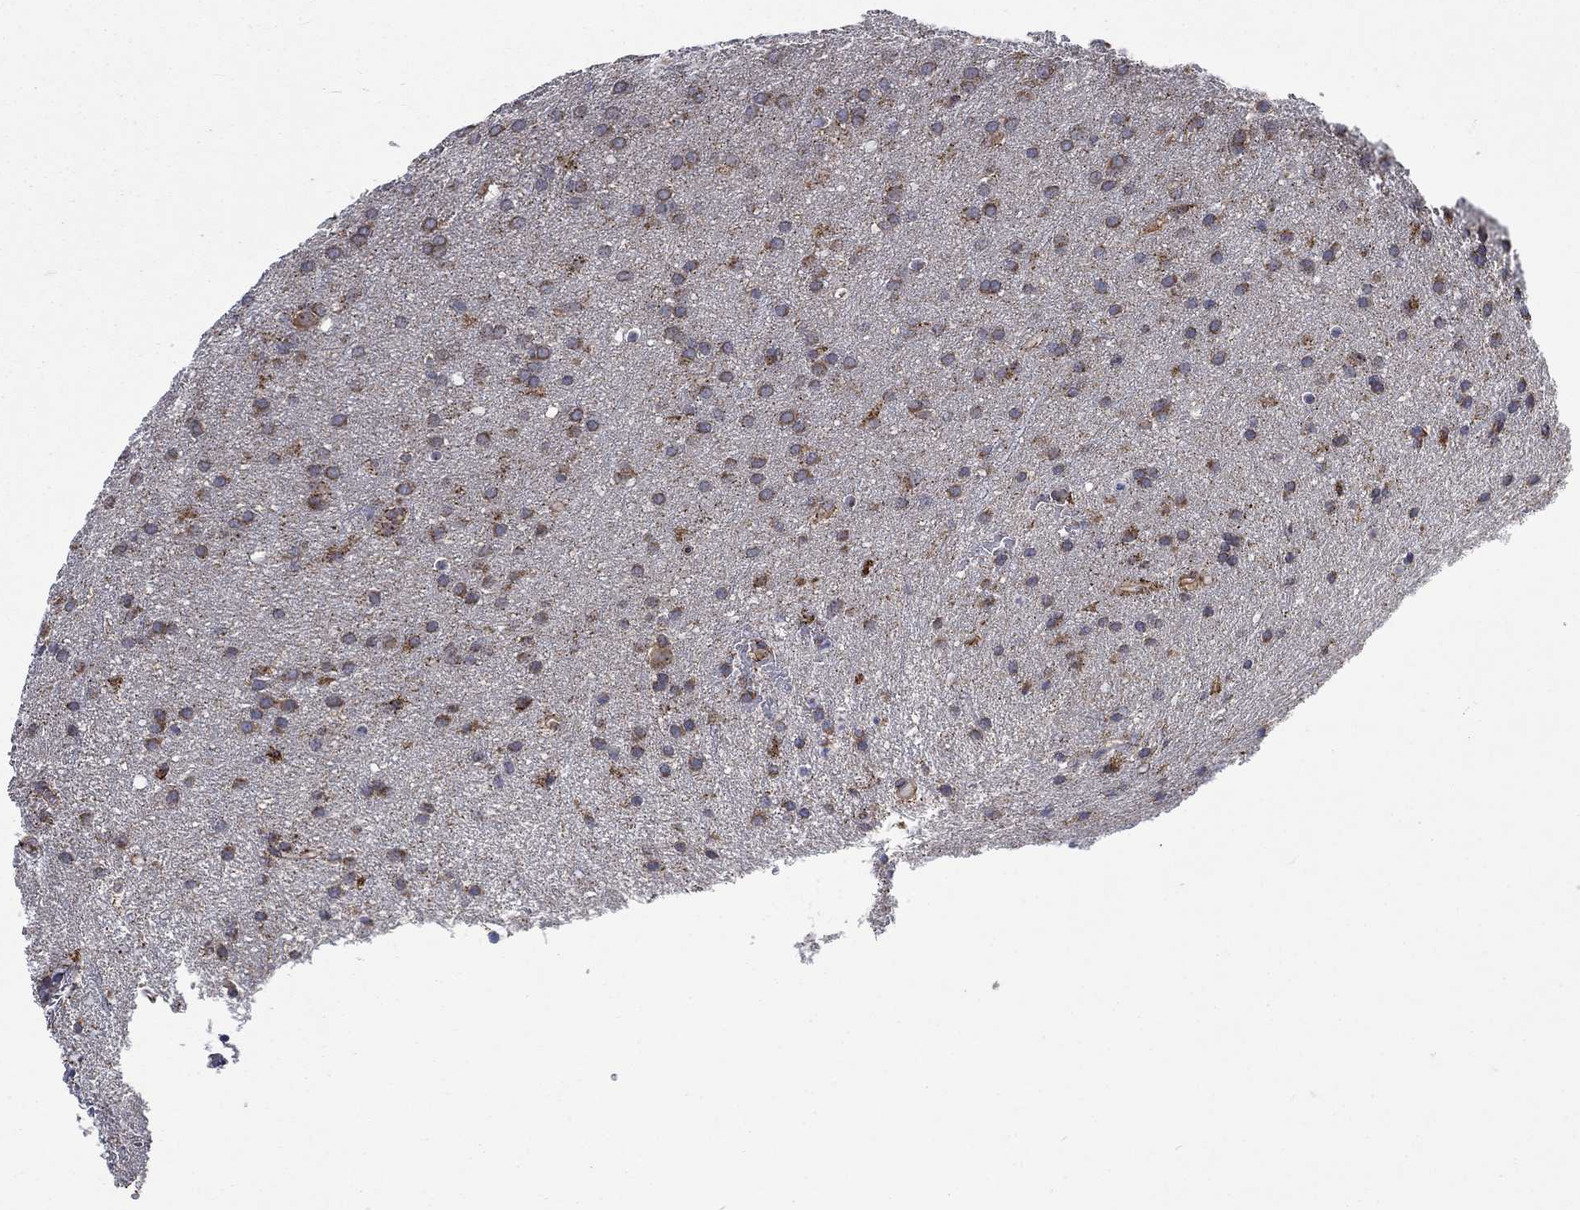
{"staining": {"intensity": "strong", "quantity": "<25%", "location": "cytoplasmic/membranous"}, "tissue": "glioma", "cell_type": "Tumor cells", "image_type": "cancer", "snomed": [{"axis": "morphology", "description": "Glioma, malignant, Low grade"}, {"axis": "topography", "description": "Brain"}], "caption": "Tumor cells demonstrate medium levels of strong cytoplasmic/membranous expression in about <25% of cells in human glioma.", "gene": "RPLP0", "patient": {"sex": "female", "age": 32}}